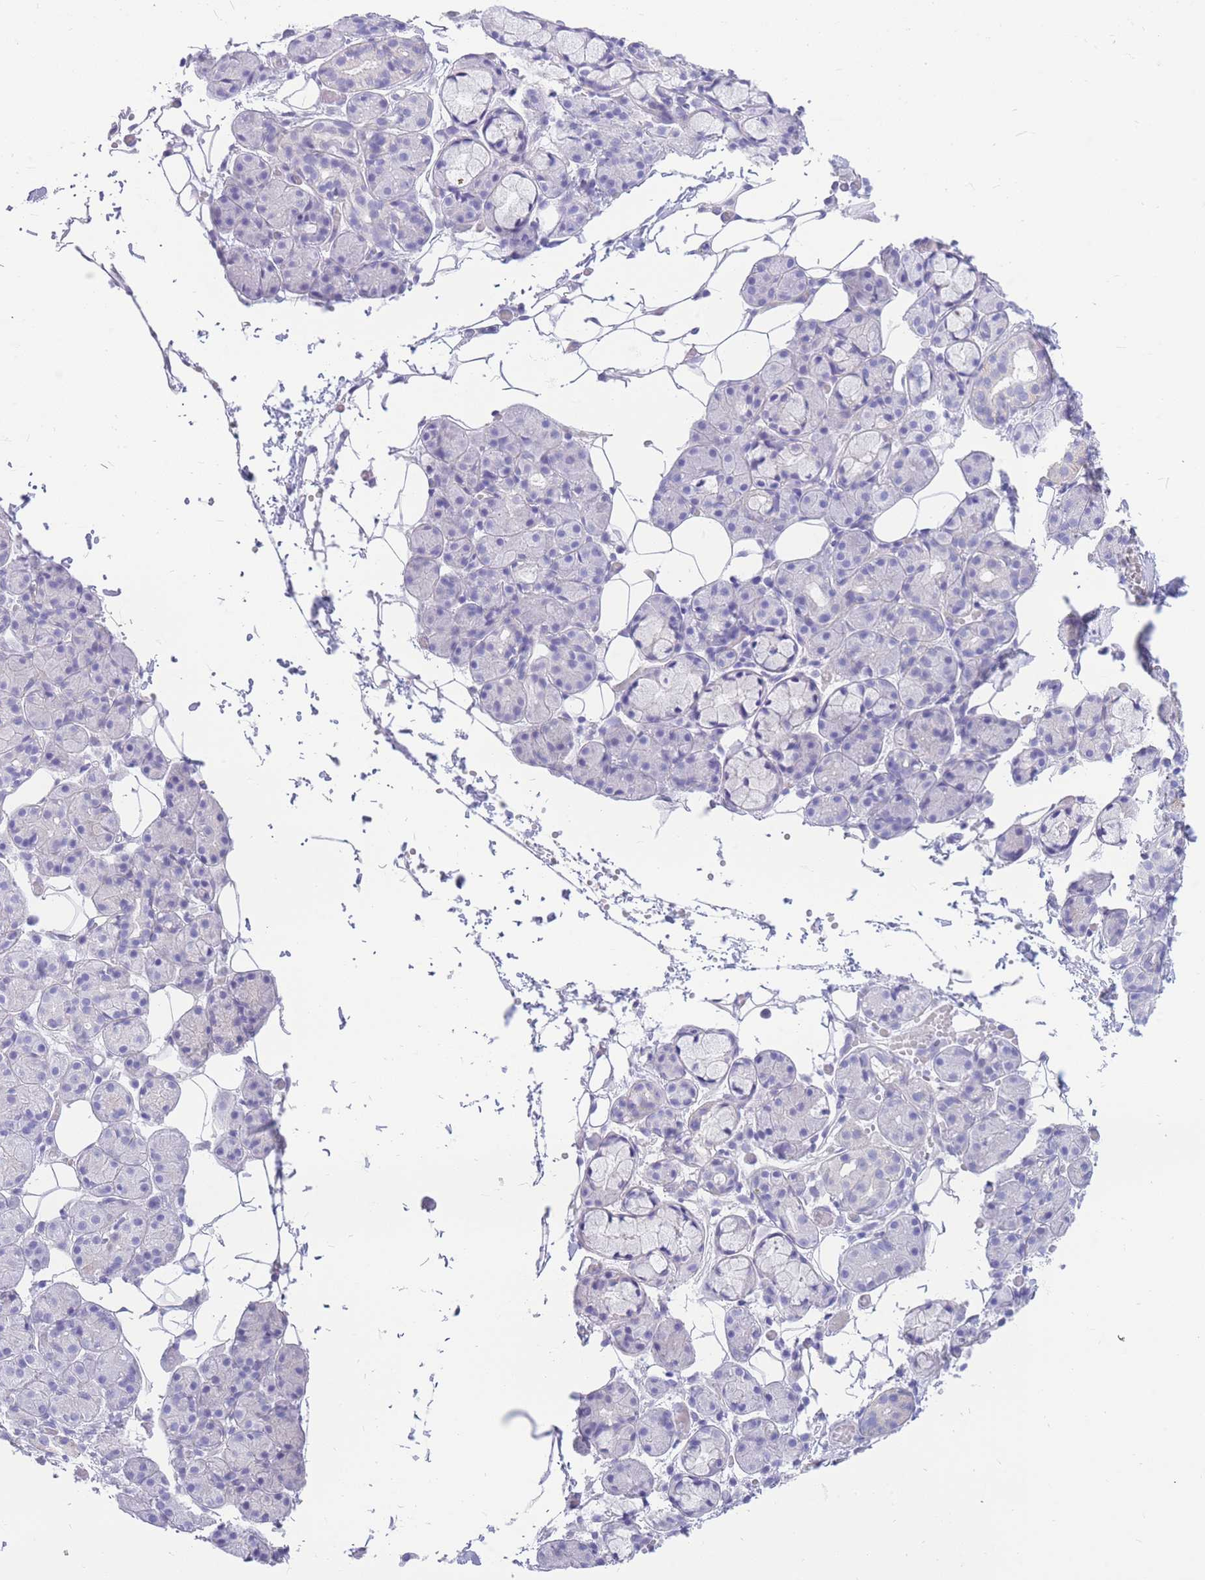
{"staining": {"intensity": "negative", "quantity": "none", "location": "none"}, "tissue": "salivary gland", "cell_type": "Glandular cells", "image_type": "normal", "snomed": [{"axis": "morphology", "description": "Normal tissue, NOS"}, {"axis": "topography", "description": "Salivary gland"}], "caption": "IHC histopathology image of unremarkable salivary gland: salivary gland stained with DAB (3,3'-diaminobenzidine) demonstrates no significant protein staining in glandular cells.", "gene": "ZNF311", "patient": {"sex": "male", "age": 63}}